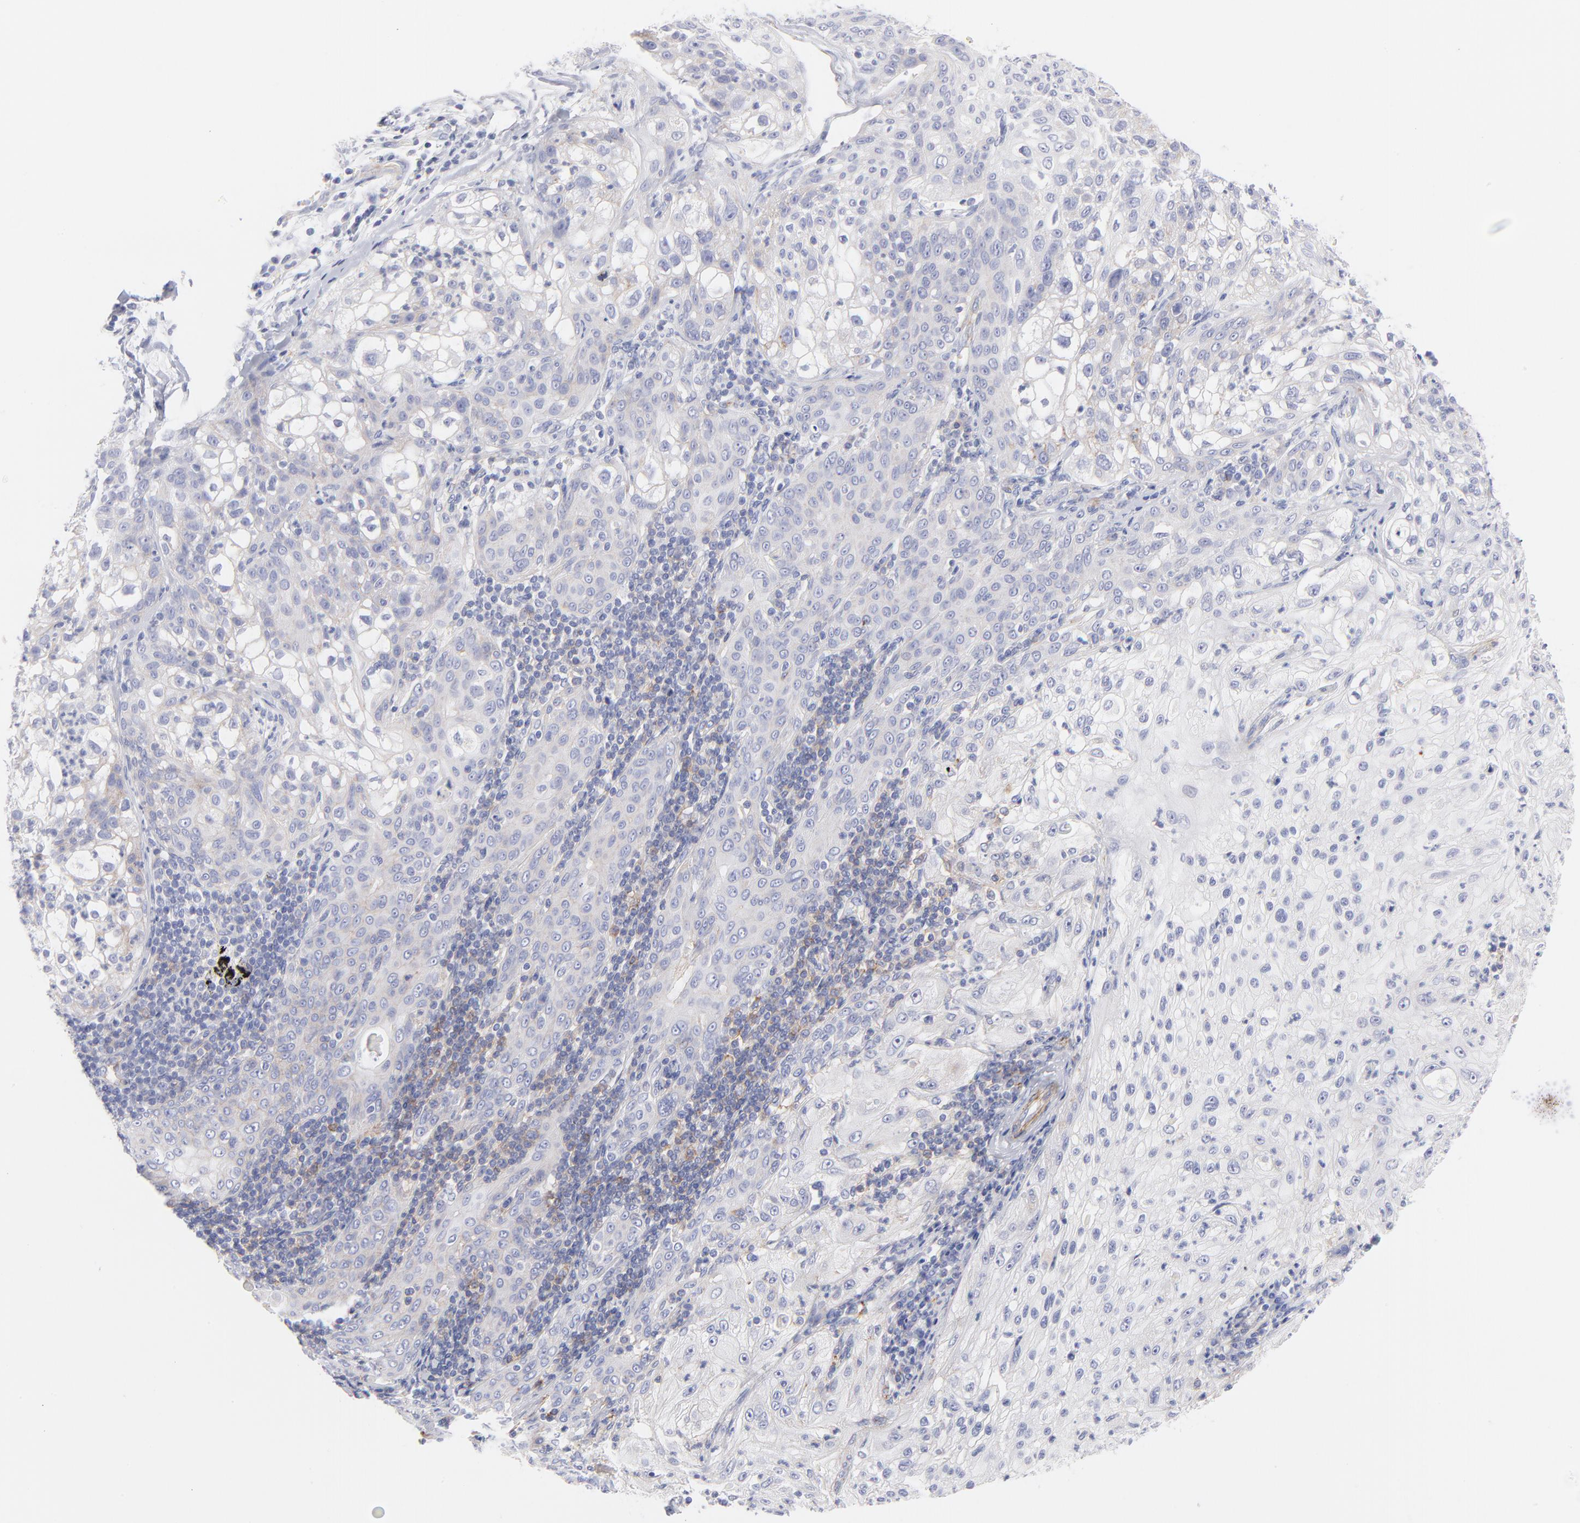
{"staining": {"intensity": "weak", "quantity": "<25%", "location": "cytoplasmic/membranous"}, "tissue": "lung cancer", "cell_type": "Tumor cells", "image_type": "cancer", "snomed": [{"axis": "morphology", "description": "Inflammation, NOS"}, {"axis": "morphology", "description": "Squamous cell carcinoma, NOS"}, {"axis": "topography", "description": "Lymph node"}, {"axis": "topography", "description": "Soft tissue"}, {"axis": "topography", "description": "Lung"}], "caption": "High magnification brightfield microscopy of lung squamous cell carcinoma stained with DAB (brown) and counterstained with hematoxylin (blue): tumor cells show no significant positivity.", "gene": "ACTA2", "patient": {"sex": "male", "age": 66}}